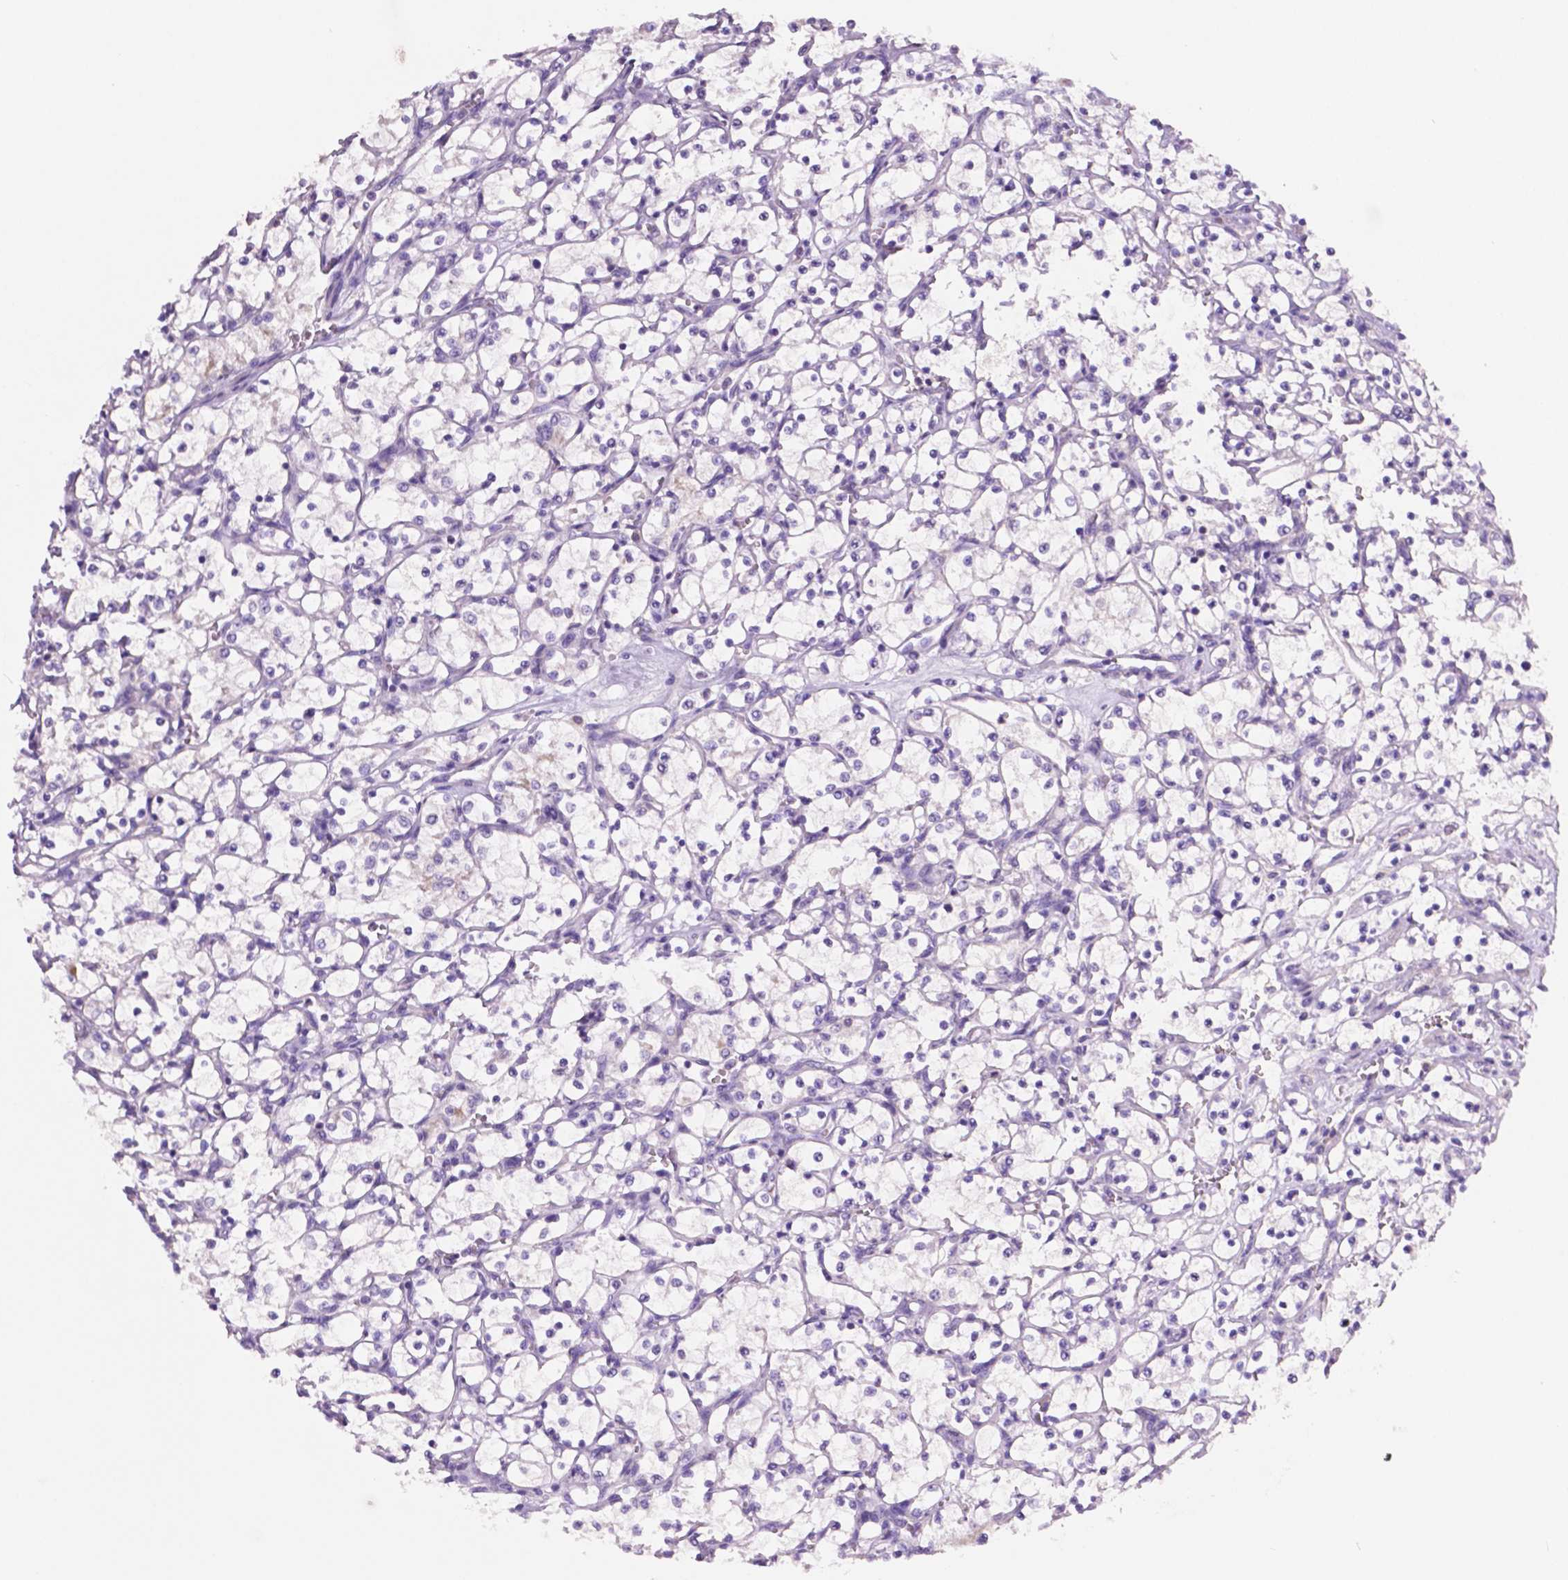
{"staining": {"intensity": "negative", "quantity": "none", "location": "none"}, "tissue": "renal cancer", "cell_type": "Tumor cells", "image_type": "cancer", "snomed": [{"axis": "morphology", "description": "Adenocarcinoma, NOS"}, {"axis": "topography", "description": "Kidney"}], "caption": "An immunohistochemistry (IHC) histopathology image of renal cancer (adenocarcinoma) is shown. There is no staining in tumor cells of renal cancer (adenocarcinoma).", "gene": "PRPS2", "patient": {"sex": "female", "age": 69}}